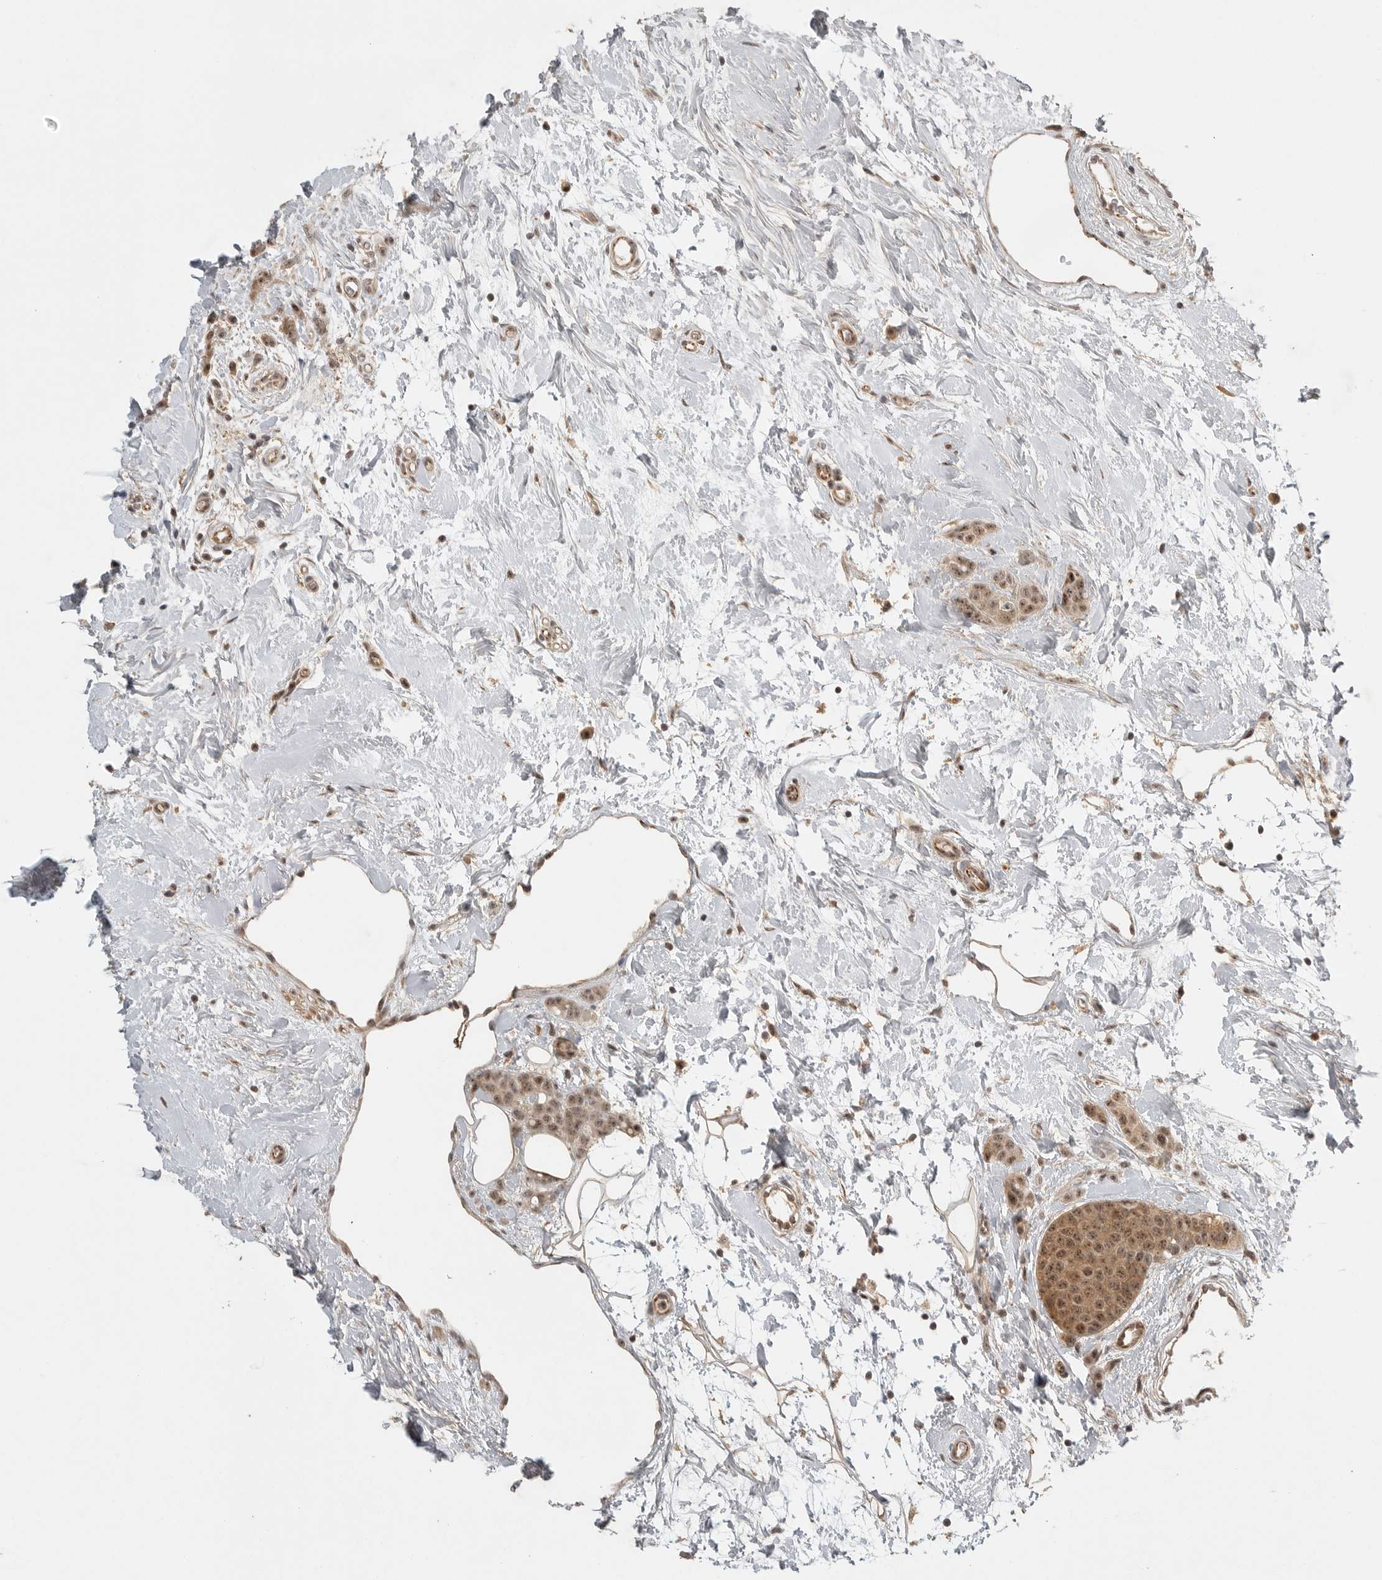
{"staining": {"intensity": "moderate", "quantity": ">75%", "location": "nuclear"}, "tissue": "breast cancer", "cell_type": "Tumor cells", "image_type": "cancer", "snomed": [{"axis": "morphology", "description": "Lobular carcinoma, in situ"}, {"axis": "morphology", "description": "Lobular carcinoma"}, {"axis": "topography", "description": "Breast"}], "caption": "Breast cancer (lobular carcinoma) stained with a protein marker demonstrates moderate staining in tumor cells.", "gene": "POMP", "patient": {"sex": "female", "age": 41}}